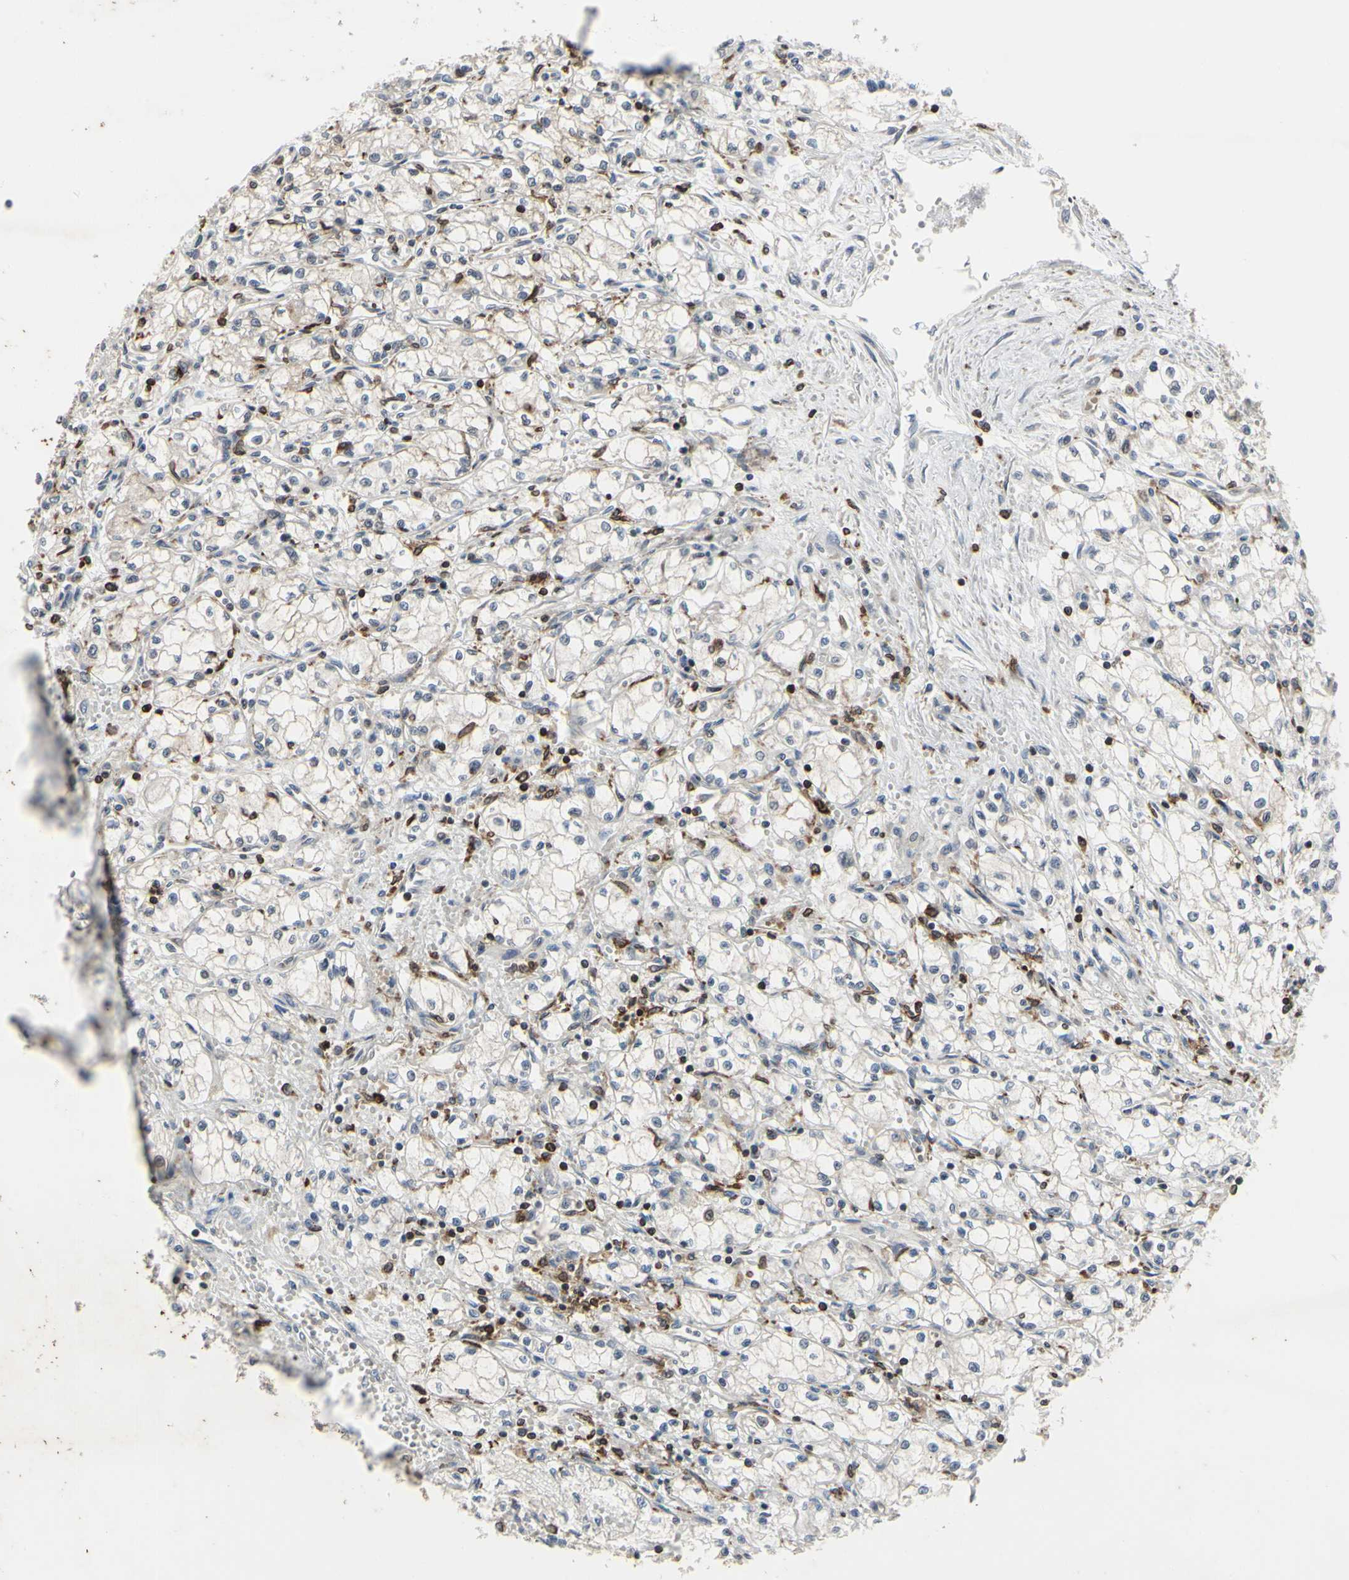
{"staining": {"intensity": "negative", "quantity": "none", "location": "none"}, "tissue": "renal cancer", "cell_type": "Tumor cells", "image_type": "cancer", "snomed": [{"axis": "morphology", "description": "Normal tissue, NOS"}, {"axis": "morphology", "description": "Adenocarcinoma, NOS"}, {"axis": "topography", "description": "Kidney"}], "caption": "The photomicrograph shows no staining of tumor cells in adenocarcinoma (renal).", "gene": "PLXNA2", "patient": {"sex": "male", "age": 59}}